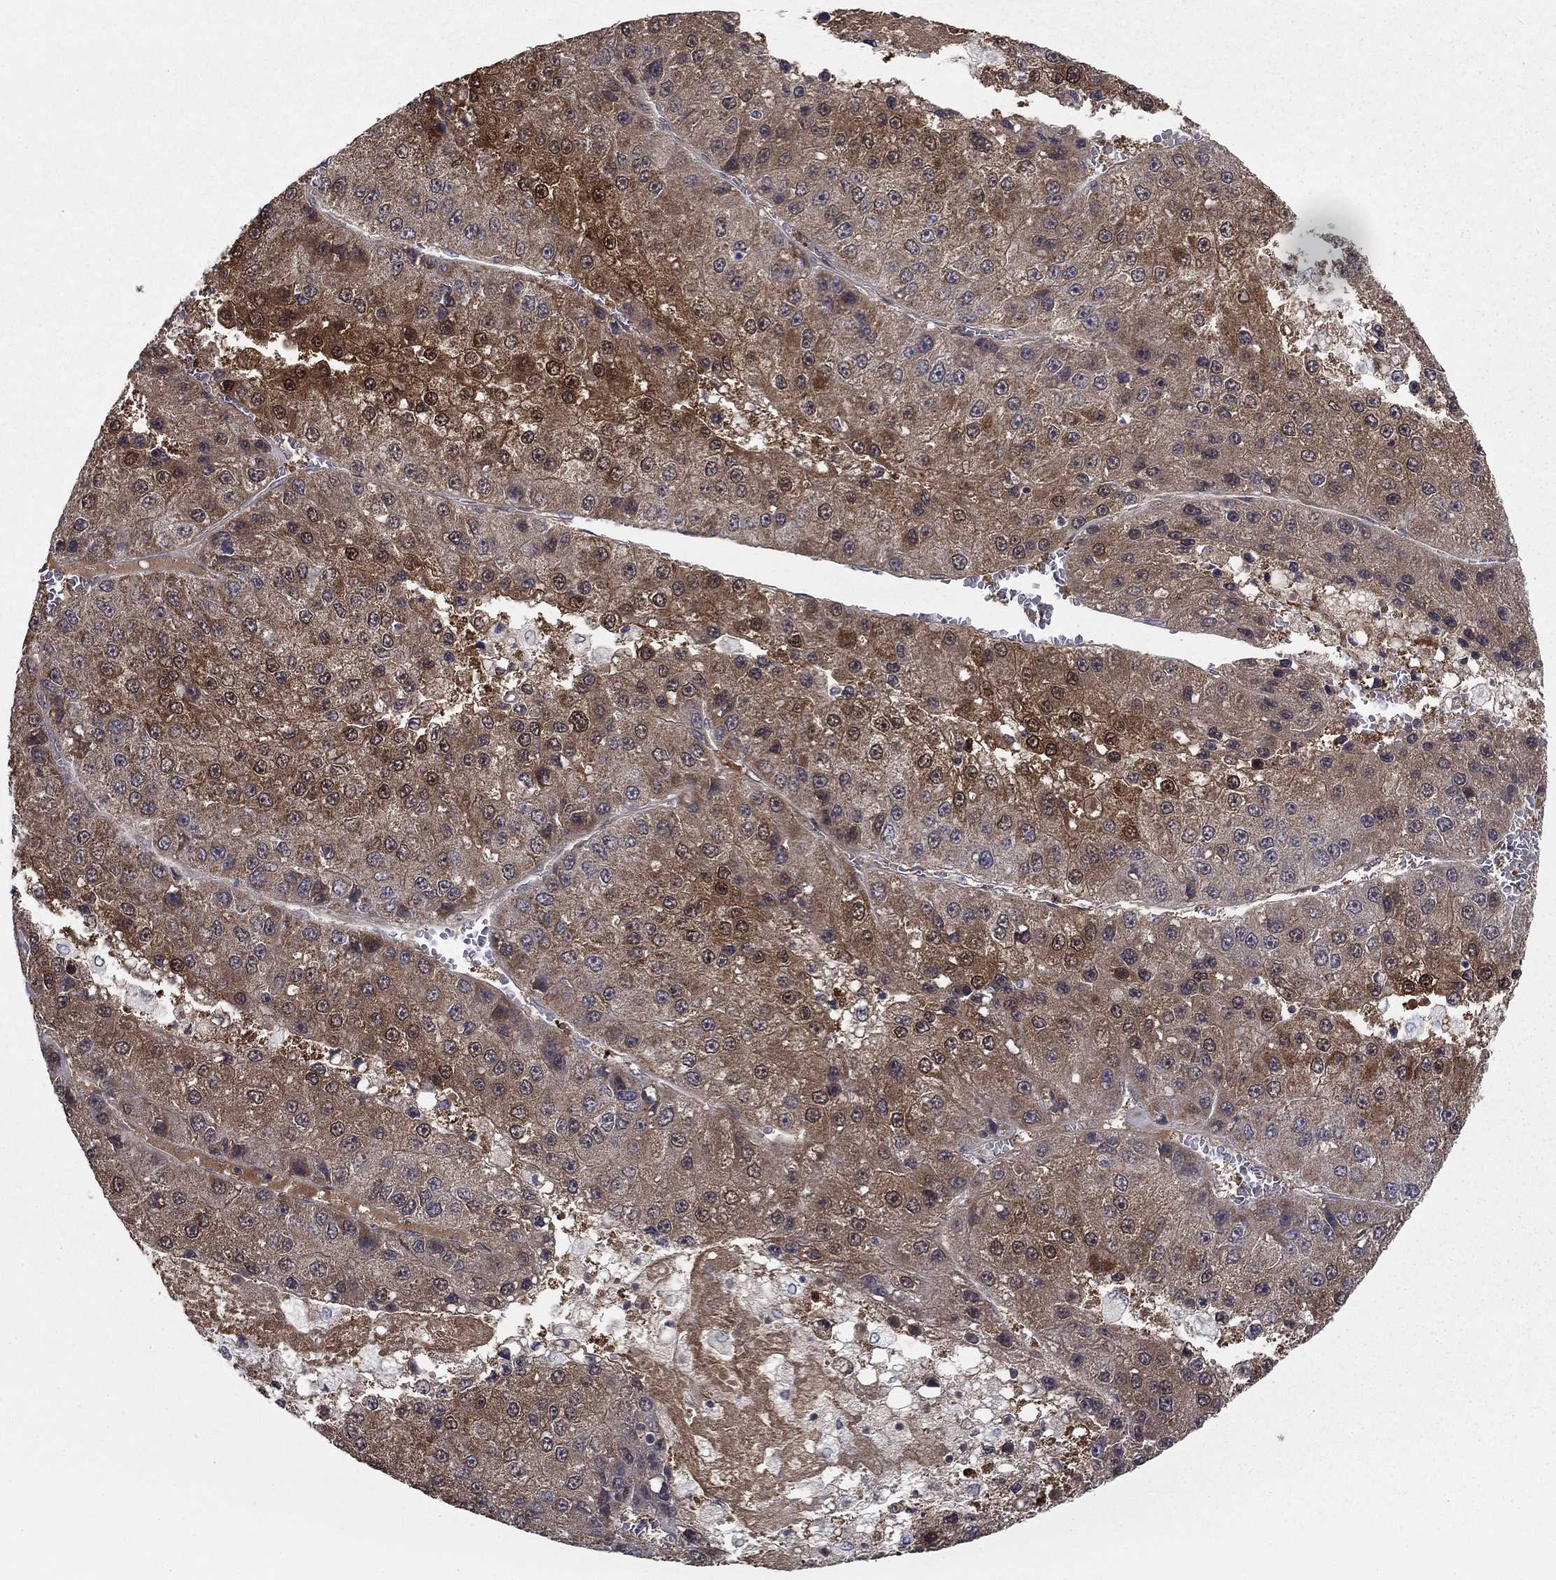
{"staining": {"intensity": "strong", "quantity": "<25%", "location": "cytoplasmic/membranous,nuclear"}, "tissue": "liver cancer", "cell_type": "Tumor cells", "image_type": "cancer", "snomed": [{"axis": "morphology", "description": "Carcinoma, Hepatocellular, NOS"}, {"axis": "topography", "description": "Liver"}], "caption": "Liver hepatocellular carcinoma stained with a protein marker displays strong staining in tumor cells.", "gene": "NIT2", "patient": {"sex": "female", "age": 73}}